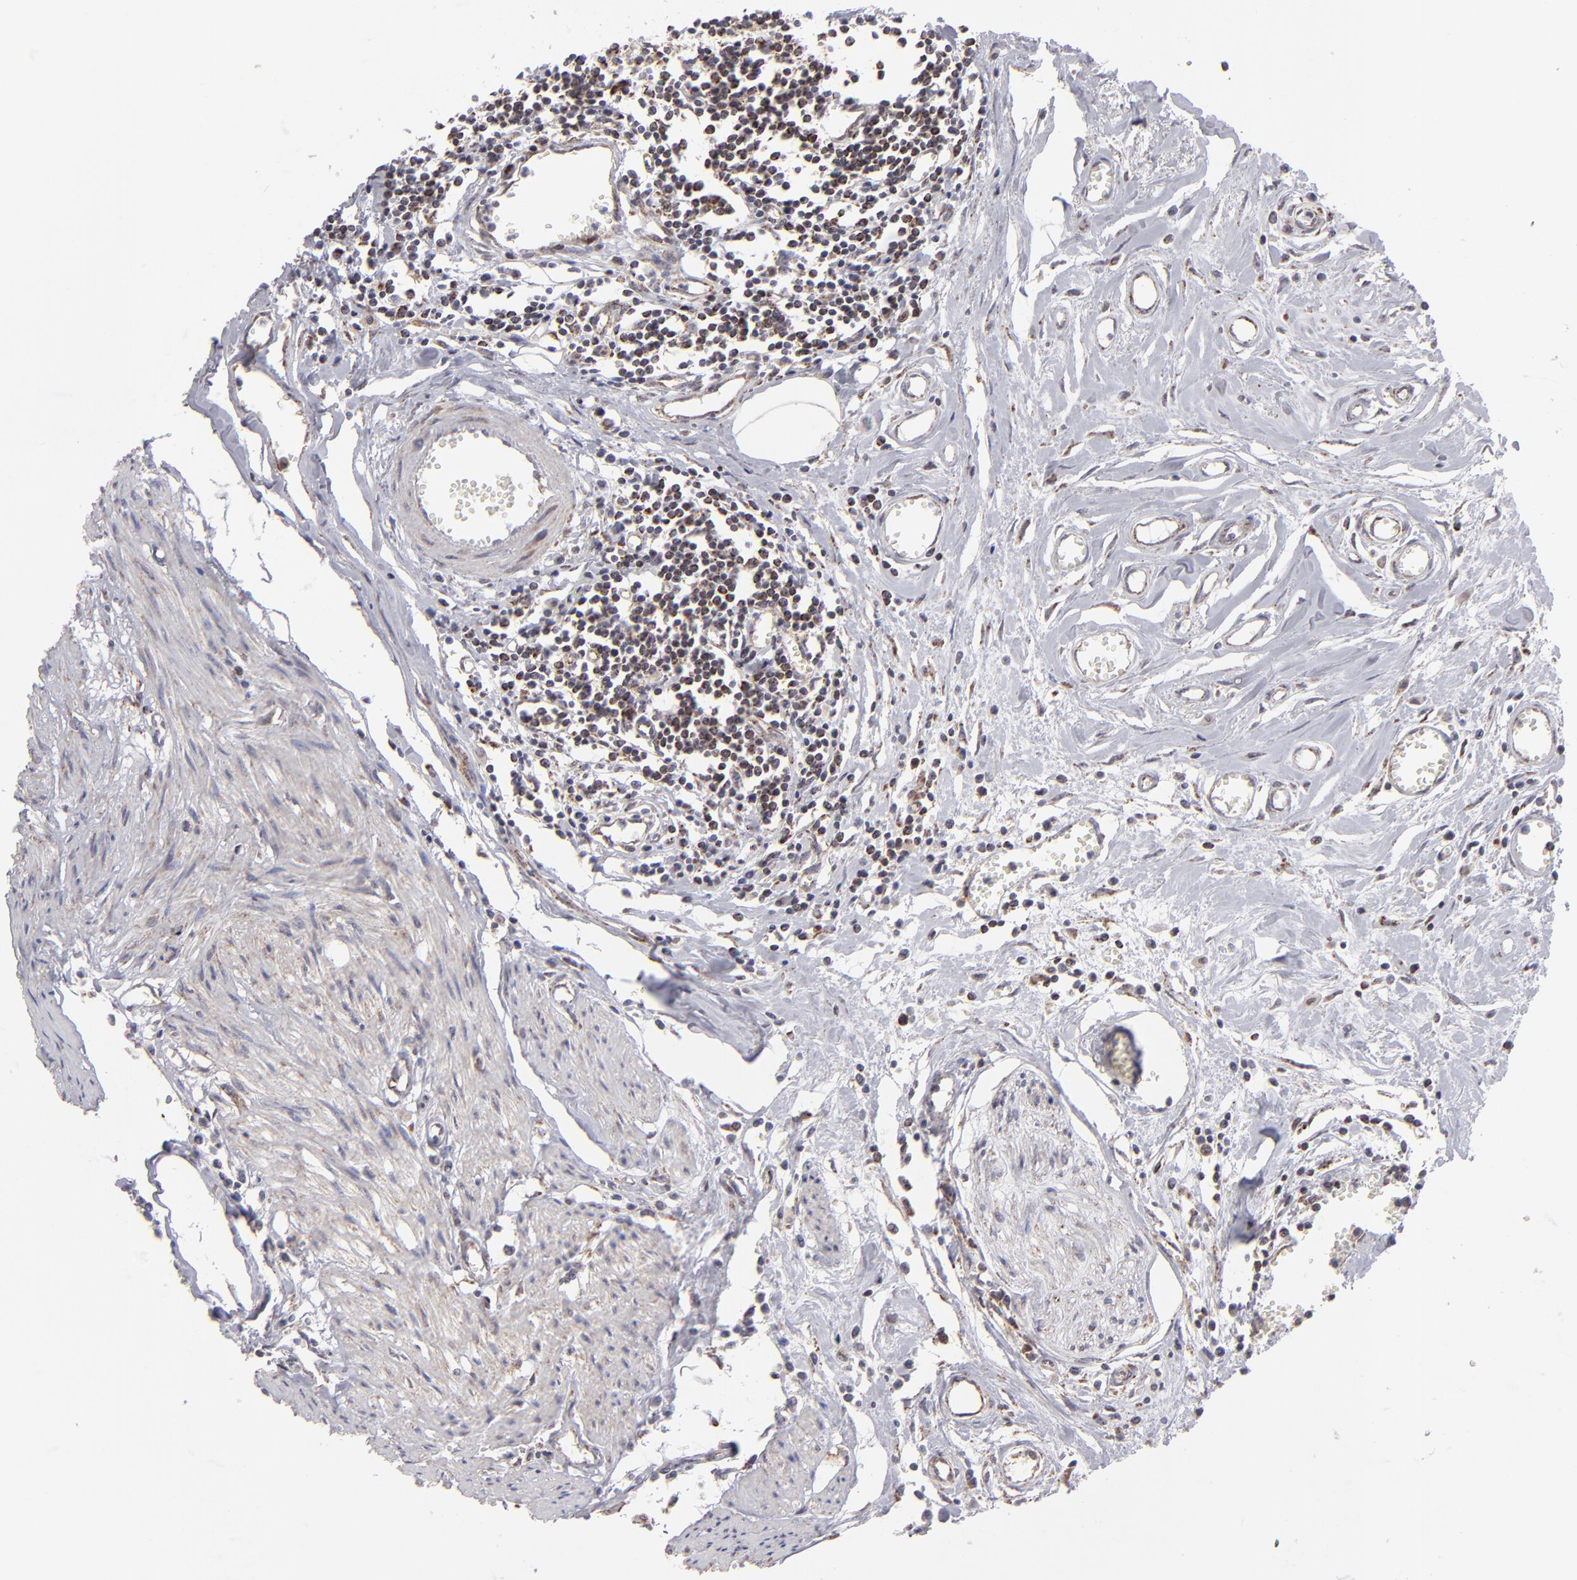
{"staining": {"intensity": "moderate", "quantity": "<25%", "location": "cytoplasmic/membranous"}, "tissue": "urothelial cancer", "cell_type": "Tumor cells", "image_type": "cancer", "snomed": [{"axis": "morphology", "description": "Urothelial carcinoma, High grade"}, {"axis": "topography", "description": "Urinary bladder"}], "caption": "Immunohistochemical staining of urothelial cancer shows moderate cytoplasmic/membranous protein positivity in approximately <25% of tumor cells.", "gene": "SLC15A1", "patient": {"sex": "male", "age": 54}}